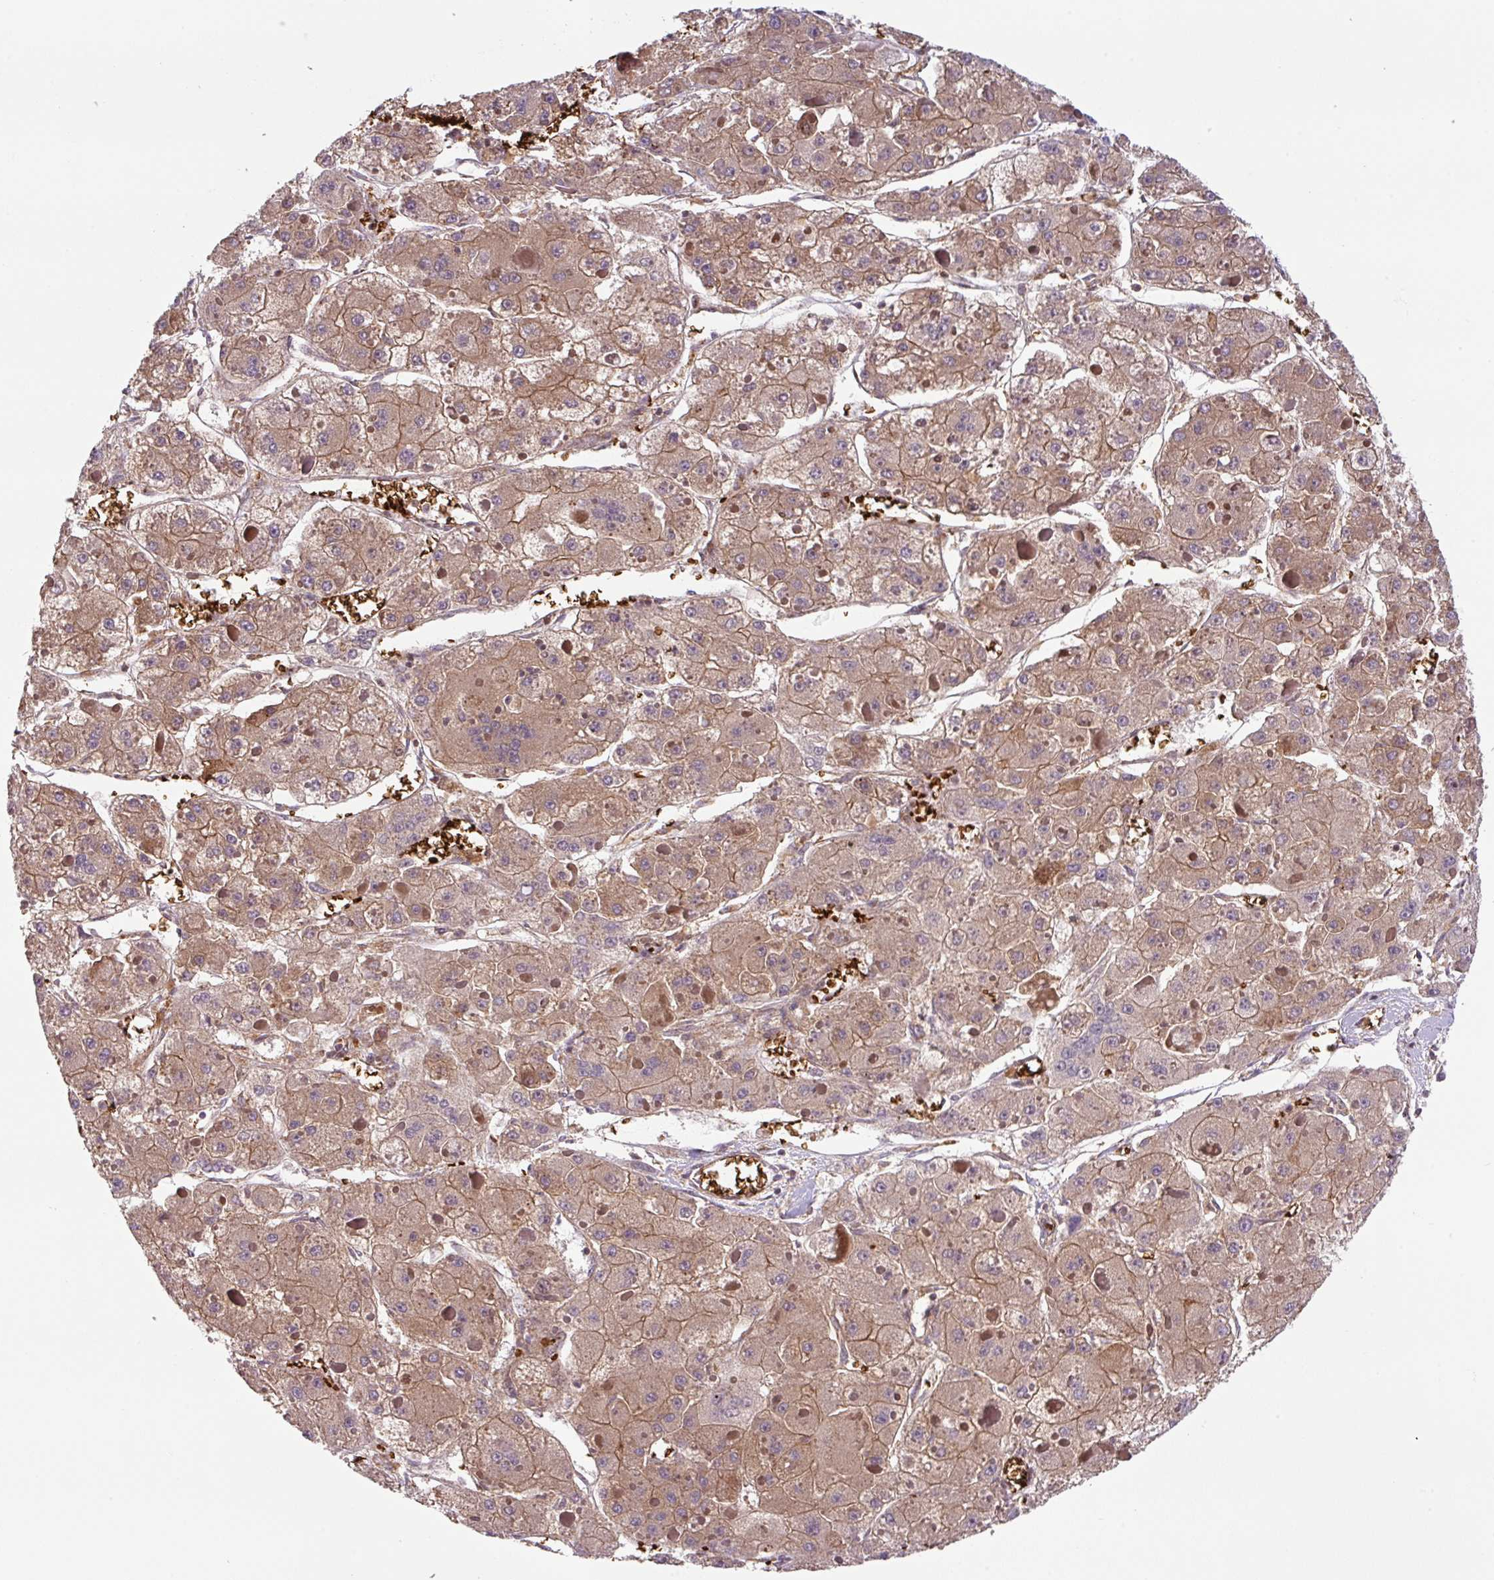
{"staining": {"intensity": "moderate", "quantity": ">75%", "location": "cytoplasmic/membranous"}, "tissue": "liver cancer", "cell_type": "Tumor cells", "image_type": "cancer", "snomed": [{"axis": "morphology", "description": "Carcinoma, Hepatocellular, NOS"}, {"axis": "topography", "description": "Liver"}], "caption": "Liver hepatocellular carcinoma was stained to show a protein in brown. There is medium levels of moderate cytoplasmic/membranous staining in about >75% of tumor cells. The protein is stained brown, and the nuclei are stained in blue (DAB (3,3'-diaminobenzidine) IHC with brightfield microscopy, high magnification).", "gene": "APOBEC3D", "patient": {"sex": "female", "age": 73}}